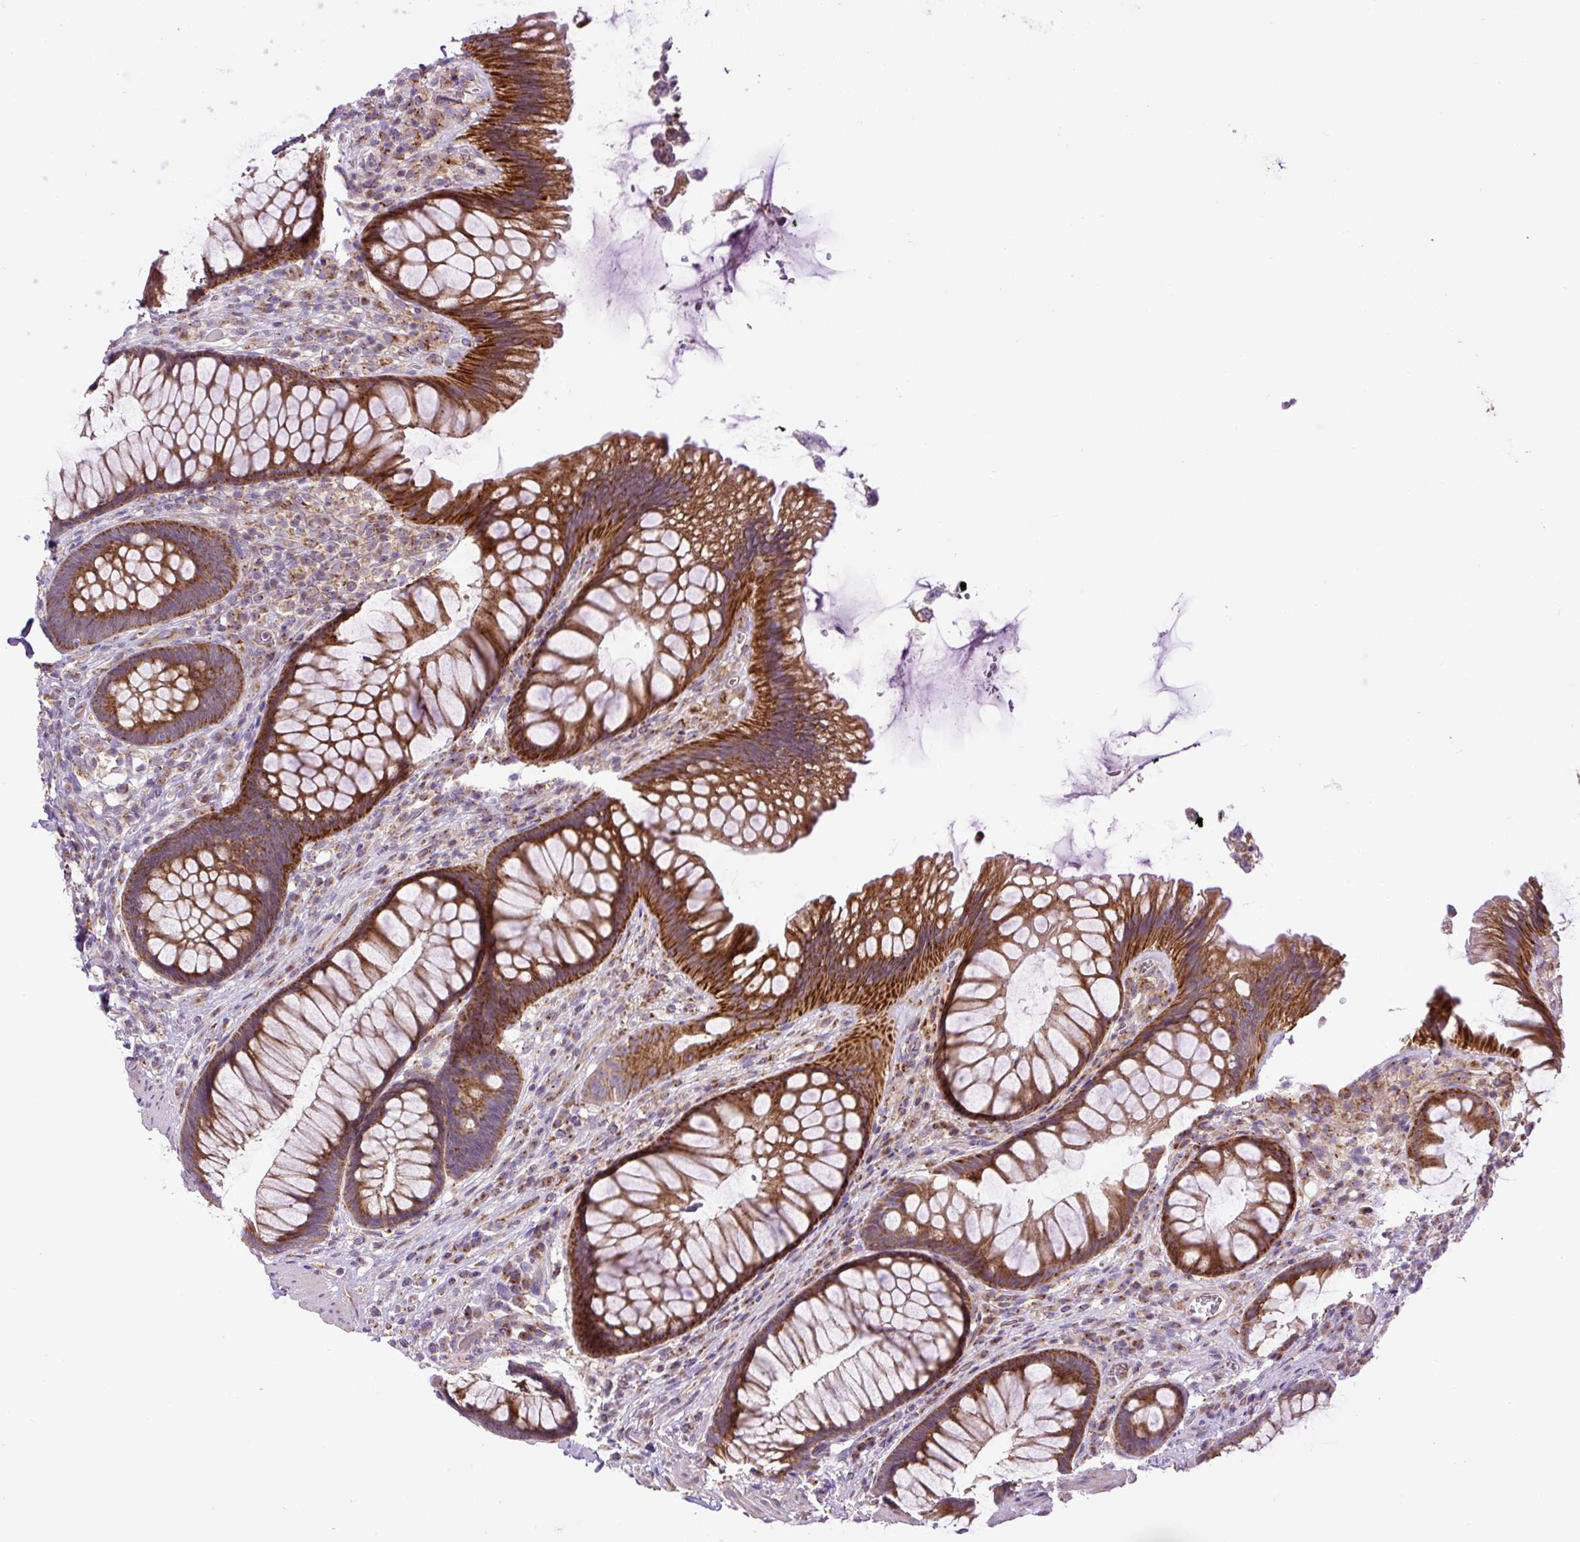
{"staining": {"intensity": "strong", "quantity": ">75%", "location": "cytoplasmic/membranous"}, "tissue": "rectum", "cell_type": "Glandular cells", "image_type": "normal", "snomed": [{"axis": "morphology", "description": "Normal tissue, NOS"}, {"axis": "topography", "description": "Rectum"}], "caption": "Unremarkable rectum was stained to show a protein in brown. There is high levels of strong cytoplasmic/membranous positivity in approximately >75% of glandular cells. Nuclei are stained in blue.", "gene": "ZNF547", "patient": {"sex": "male", "age": 53}}